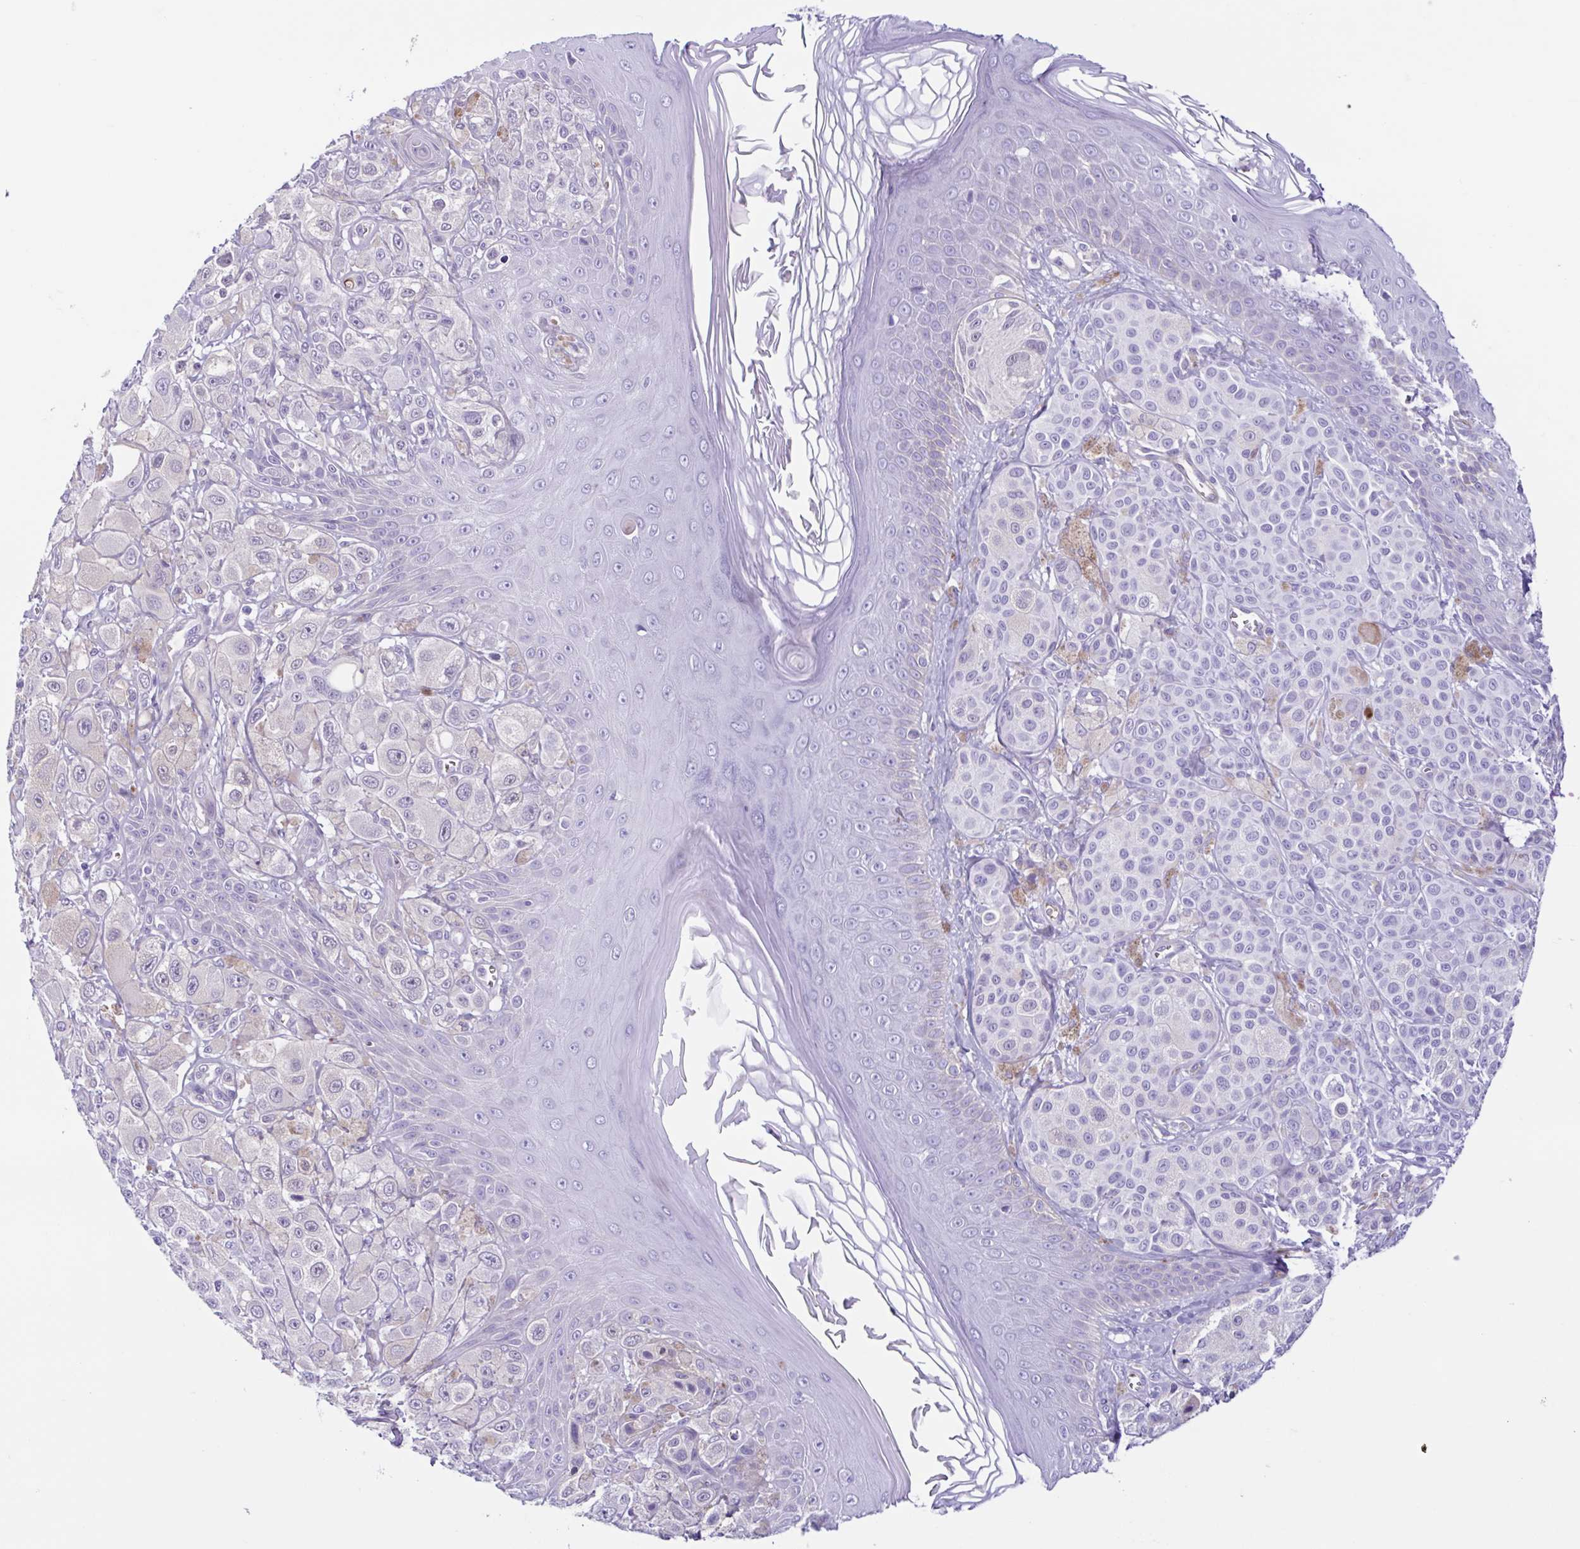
{"staining": {"intensity": "negative", "quantity": "none", "location": "none"}, "tissue": "melanoma", "cell_type": "Tumor cells", "image_type": "cancer", "snomed": [{"axis": "morphology", "description": "Malignant melanoma, NOS"}, {"axis": "topography", "description": "Skin"}], "caption": "DAB (3,3'-diaminobenzidine) immunohistochemical staining of human malignant melanoma reveals no significant positivity in tumor cells.", "gene": "CYP11B1", "patient": {"sex": "male", "age": 67}}